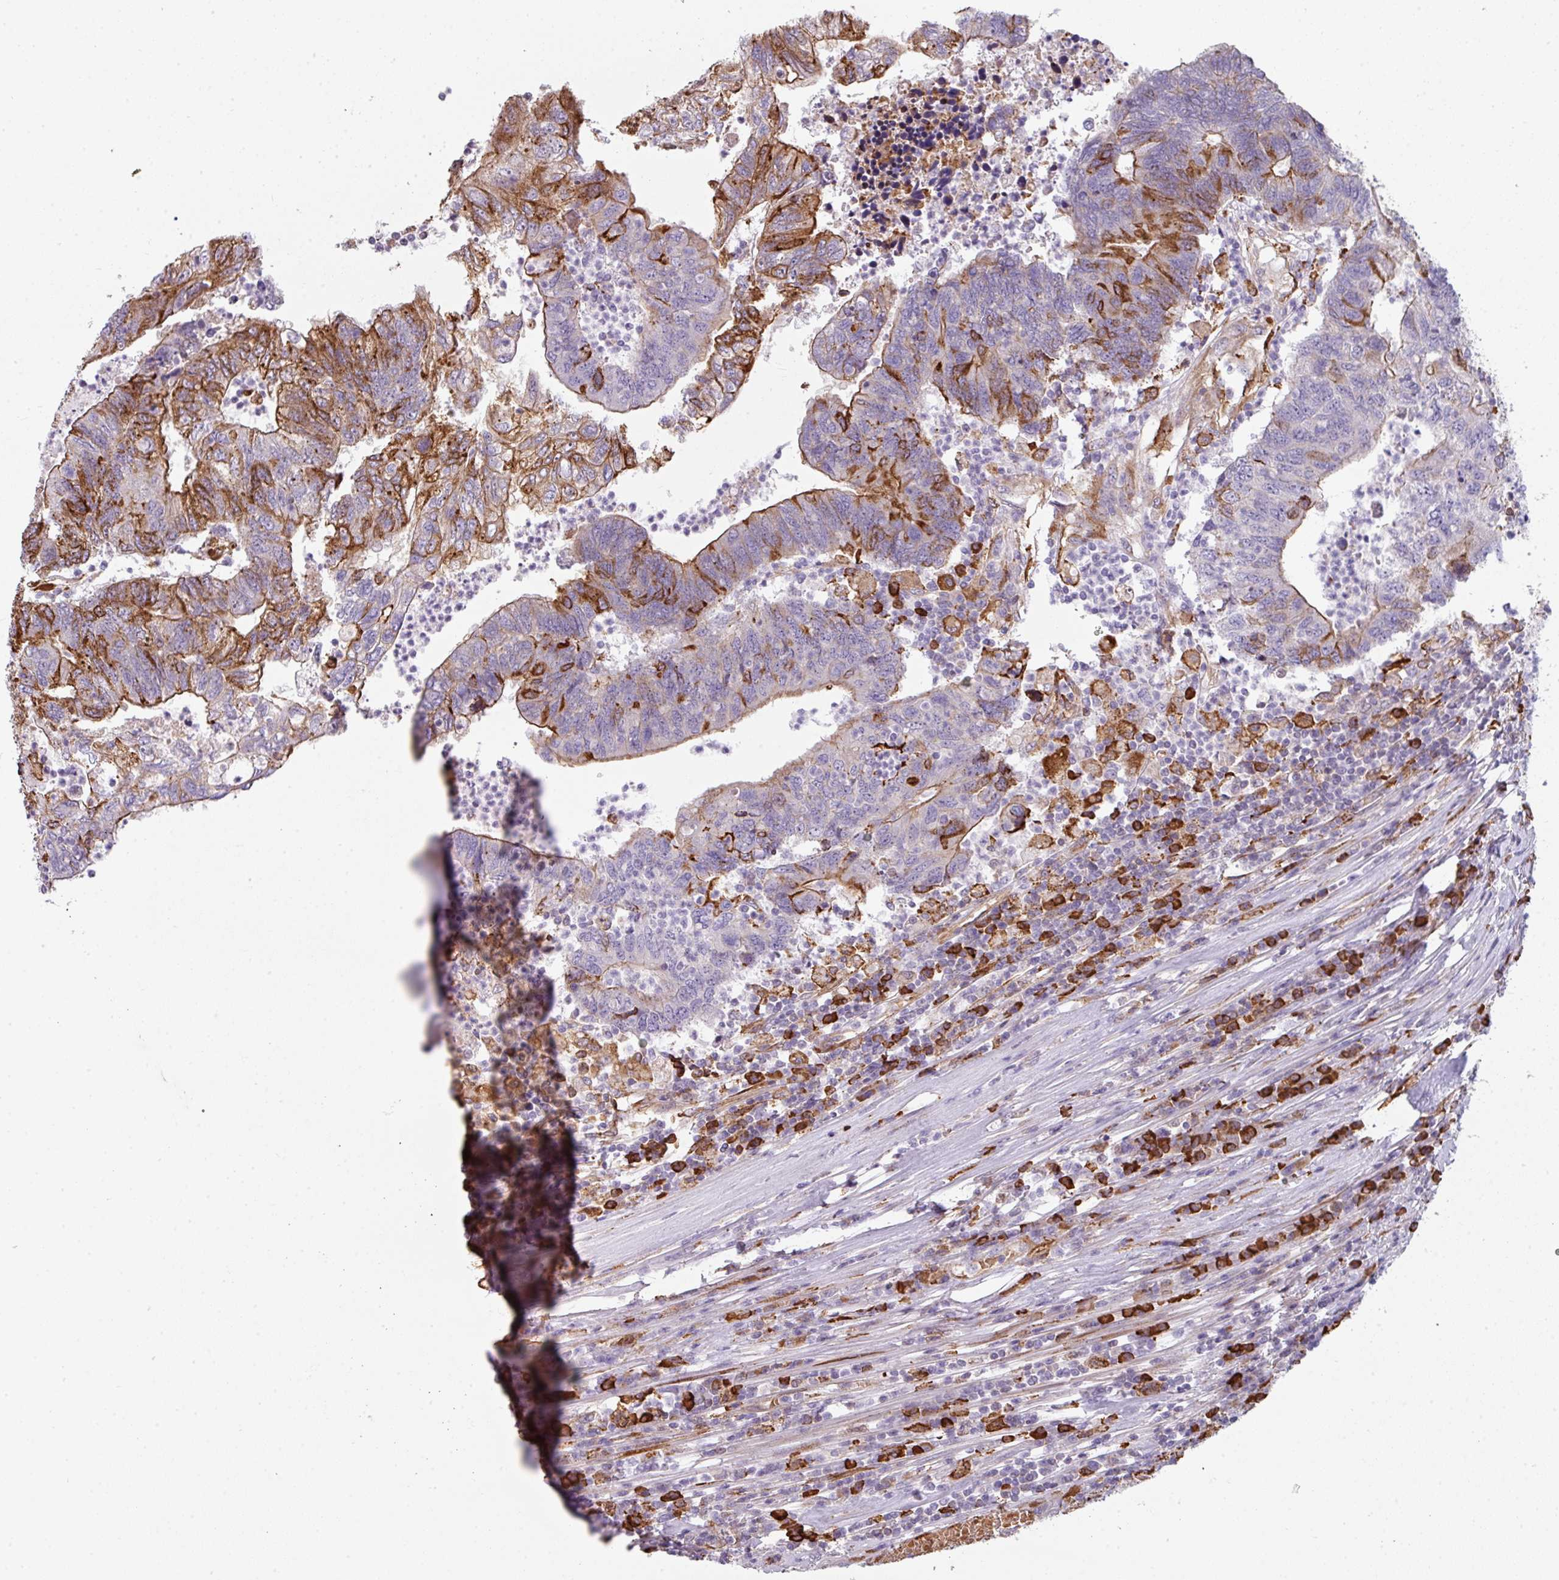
{"staining": {"intensity": "strong", "quantity": "25%-75%", "location": "cytoplasmic/membranous"}, "tissue": "colorectal cancer", "cell_type": "Tumor cells", "image_type": "cancer", "snomed": [{"axis": "morphology", "description": "Adenocarcinoma, NOS"}, {"axis": "topography", "description": "Colon"}], "caption": "A brown stain highlights strong cytoplasmic/membranous staining of a protein in human colorectal adenocarcinoma tumor cells.", "gene": "BUD23", "patient": {"sex": "female", "age": 48}}